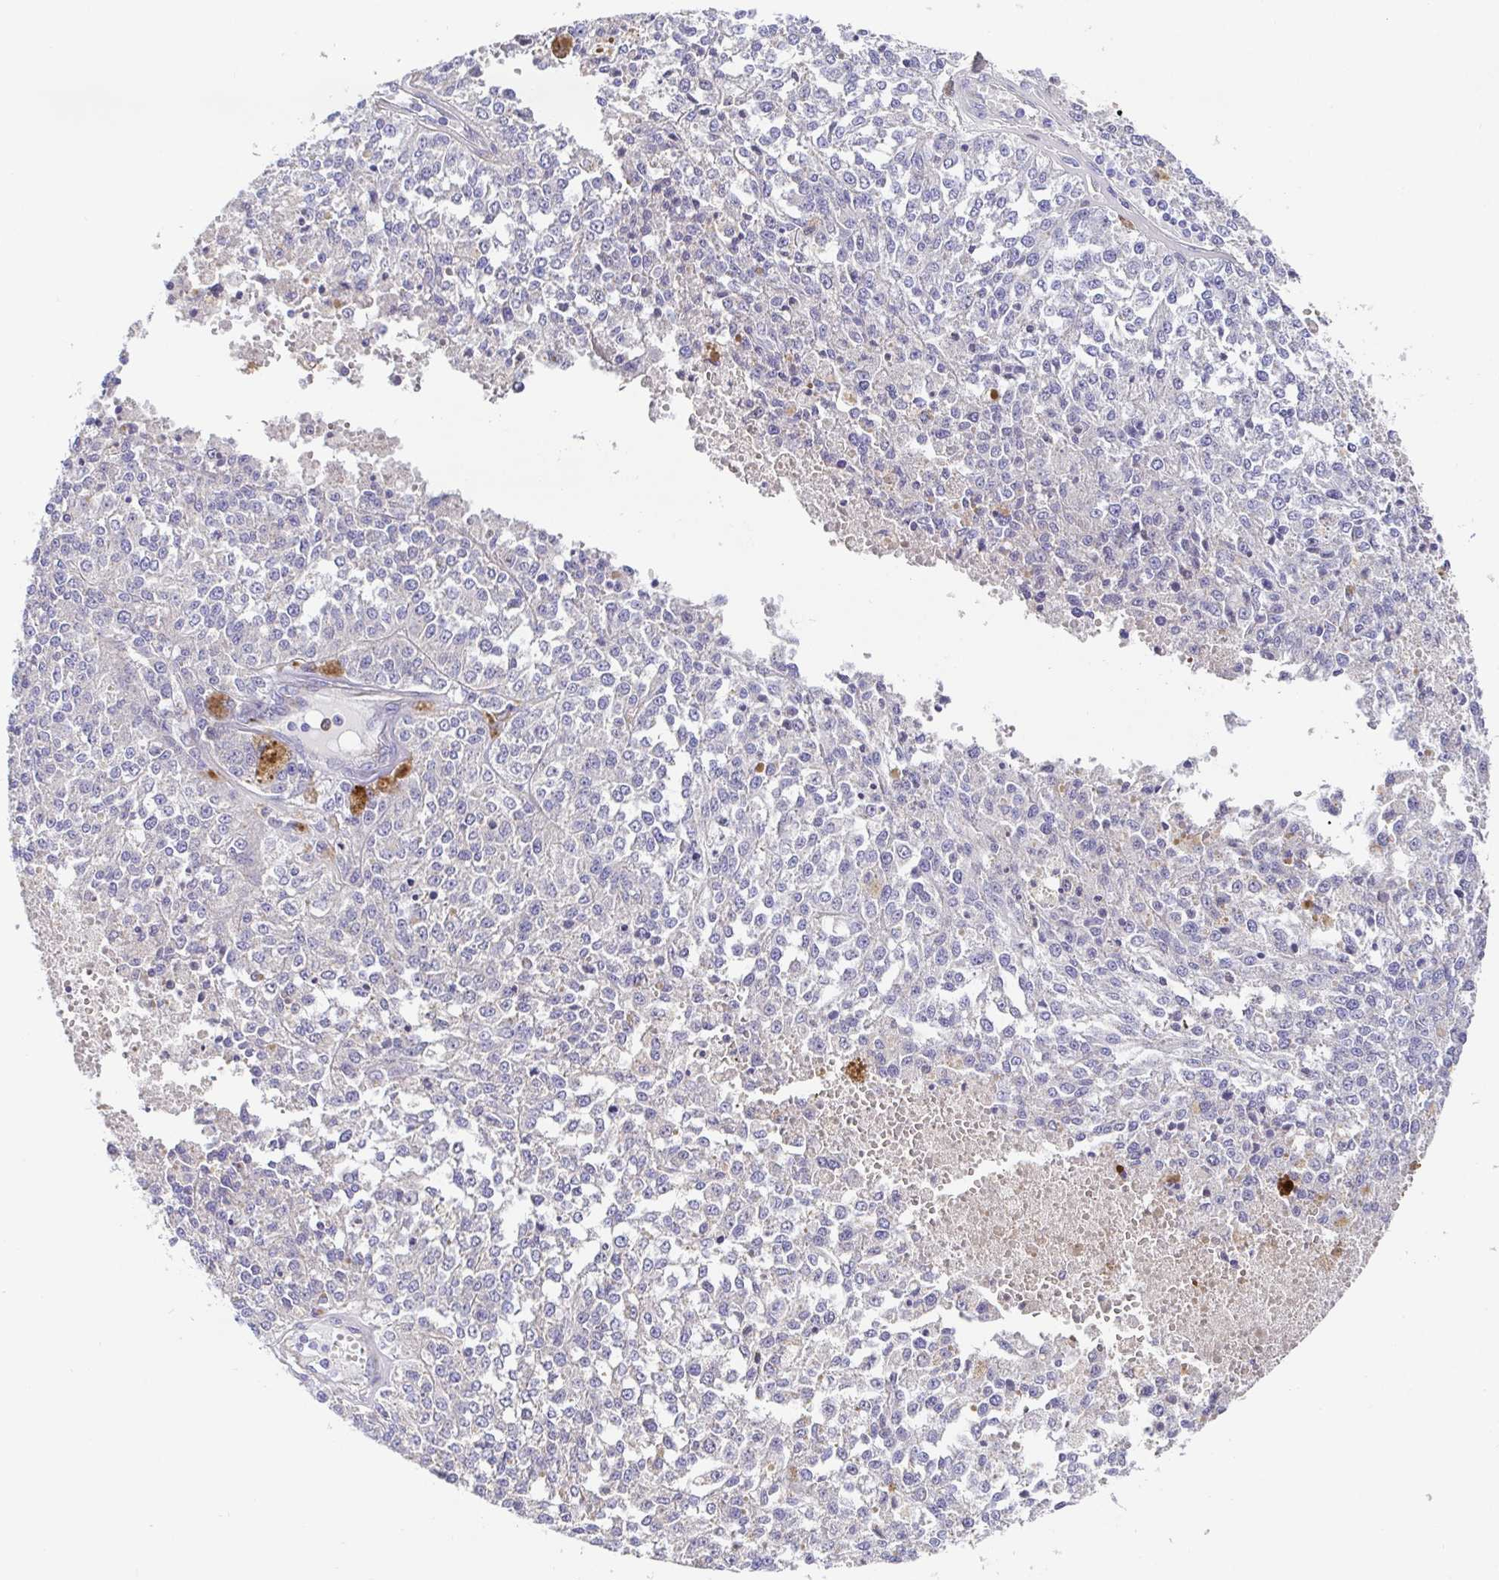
{"staining": {"intensity": "negative", "quantity": "none", "location": "none"}, "tissue": "melanoma", "cell_type": "Tumor cells", "image_type": "cancer", "snomed": [{"axis": "morphology", "description": "Malignant melanoma, Metastatic site"}, {"axis": "topography", "description": "Lymph node"}], "caption": "A photomicrograph of melanoma stained for a protein reveals no brown staining in tumor cells.", "gene": "GOLGA1", "patient": {"sex": "female", "age": 64}}